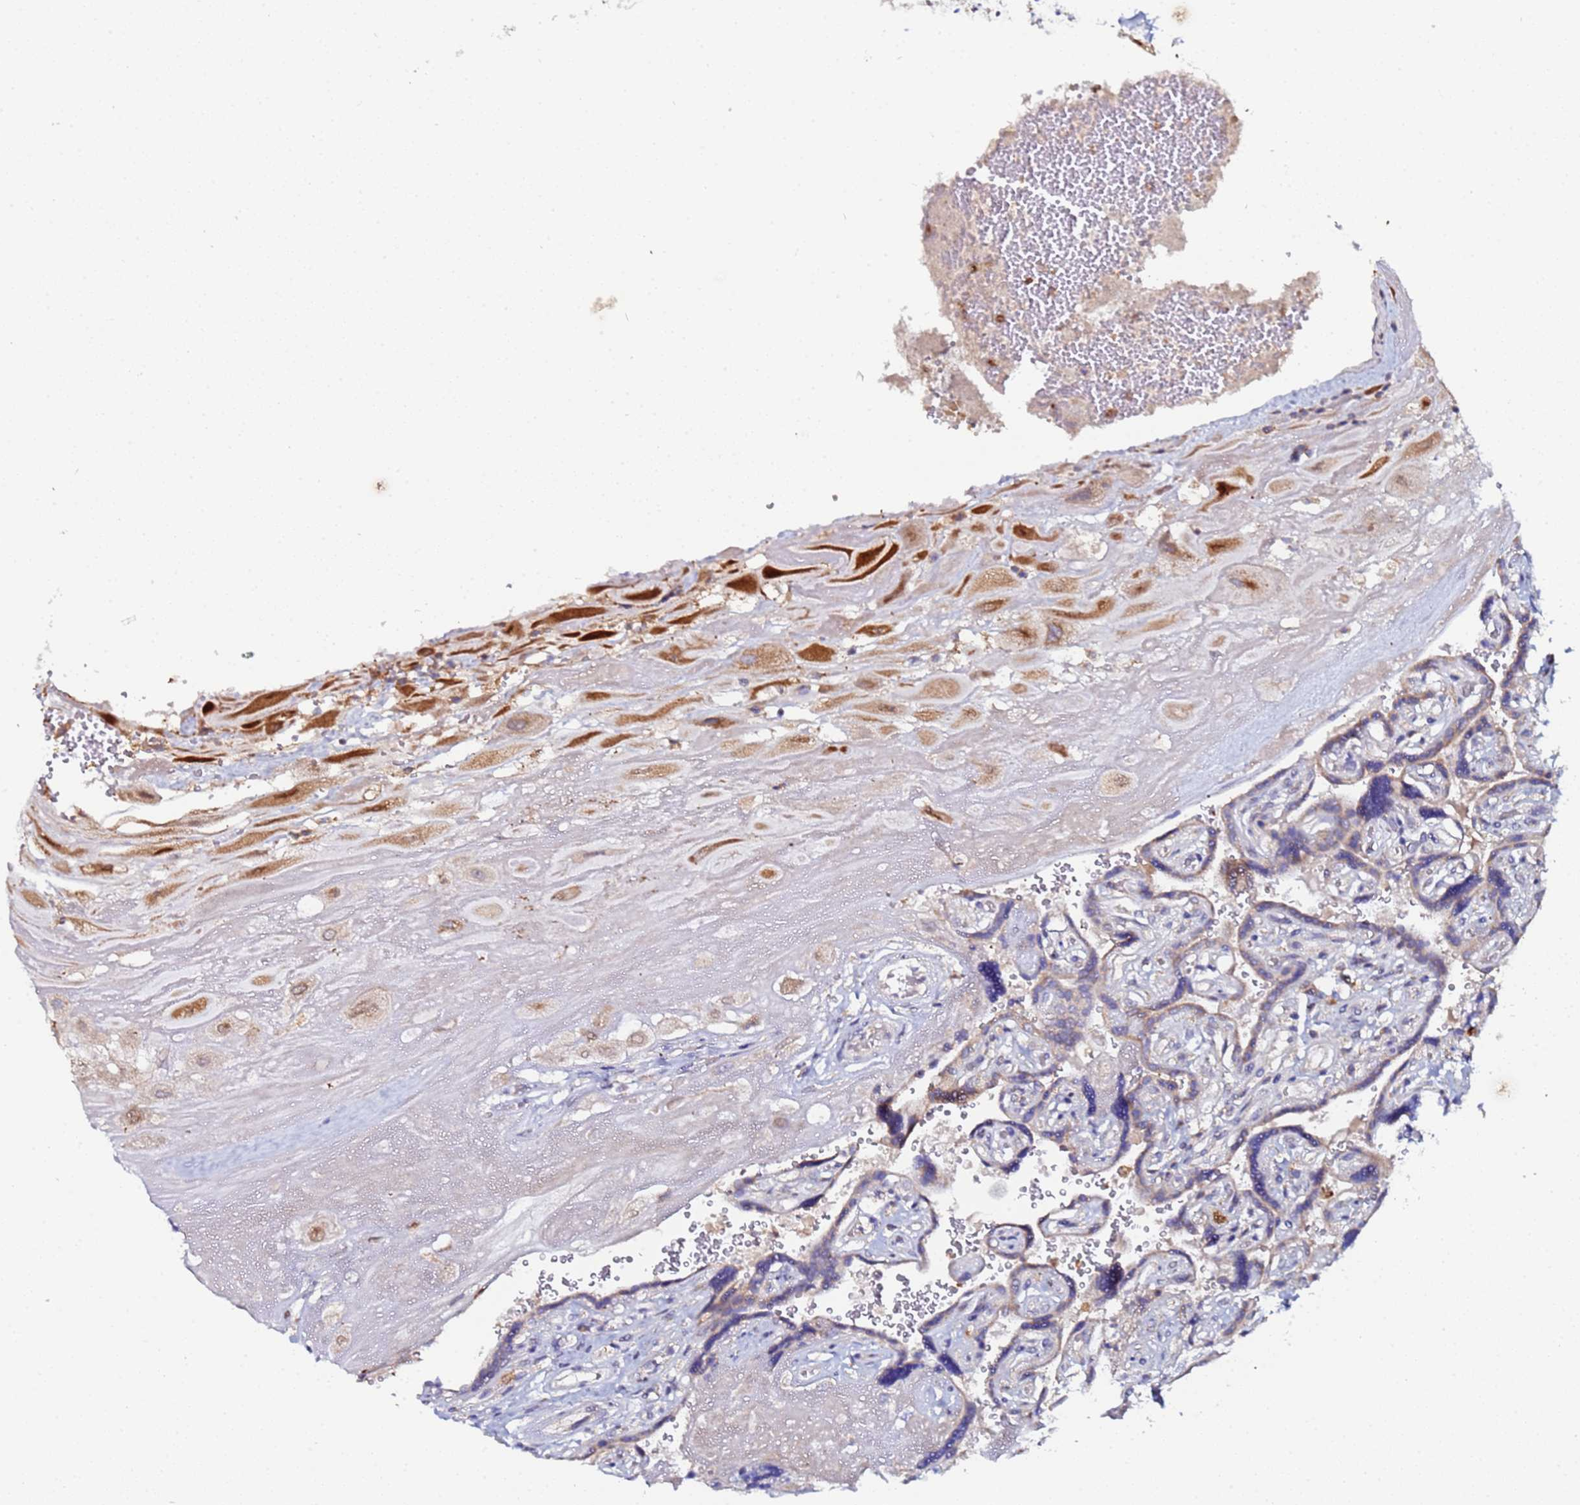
{"staining": {"intensity": "moderate", "quantity": ">75%", "location": "cytoplasmic/membranous"}, "tissue": "placenta", "cell_type": "Decidual cells", "image_type": "normal", "snomed": [{"axis": "morphology", "description": "Normal tissue, NOS"}, {"axis": "topography", "description": "Placenta"}], "caption": "Immunohistochemical staining of benign human placenta exhibits medium levels of moderate cytoplasmic/membranous expression in approximately >75% of decidual cells.", "gene": "CCDC127", "patient": {"sex": "female", "age": 32}}